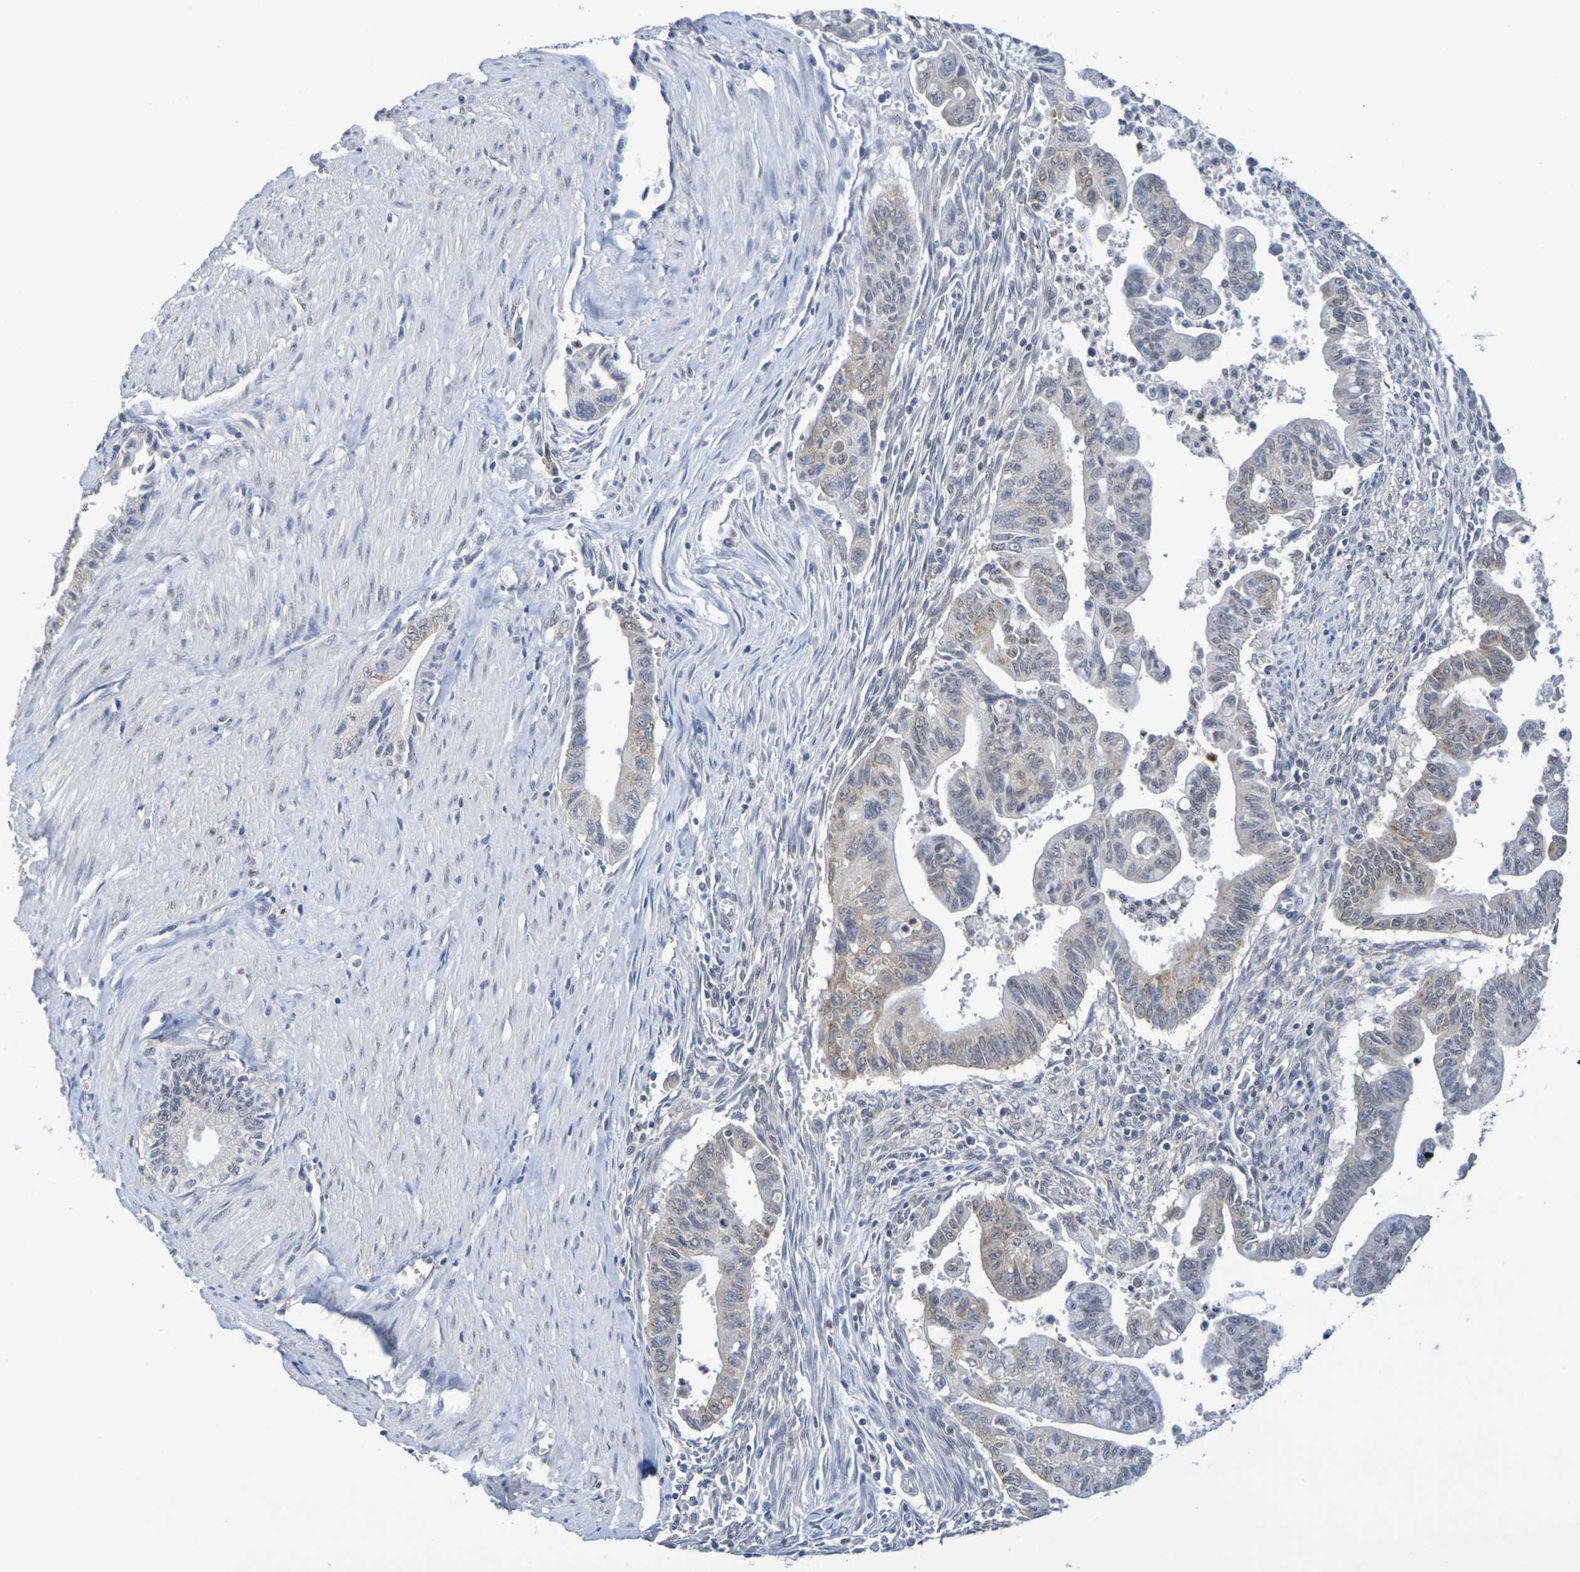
{"staining": {"intensity": "weak", "quantity": "25%-75%", "location": "cytoplasmic/membranous"}, "tissue": "pancreatic cancer", "cell_type": "Tumor cells", "image_type": "cancer", "snomed": [{"axis": "morphology", "description": "Adenocarcinoma, NOS"}, {"axis": "topography", "description": "Pancreas"}], "caption": "This photomicrograph reveals IHC staining of human pancreatic cancer, with low weak cytoplasmic/membranous expression in approximately 25%-75% of tumor cells.", "gene": "CHRNB1", "patient": {"sex": "male", "age": 70}}